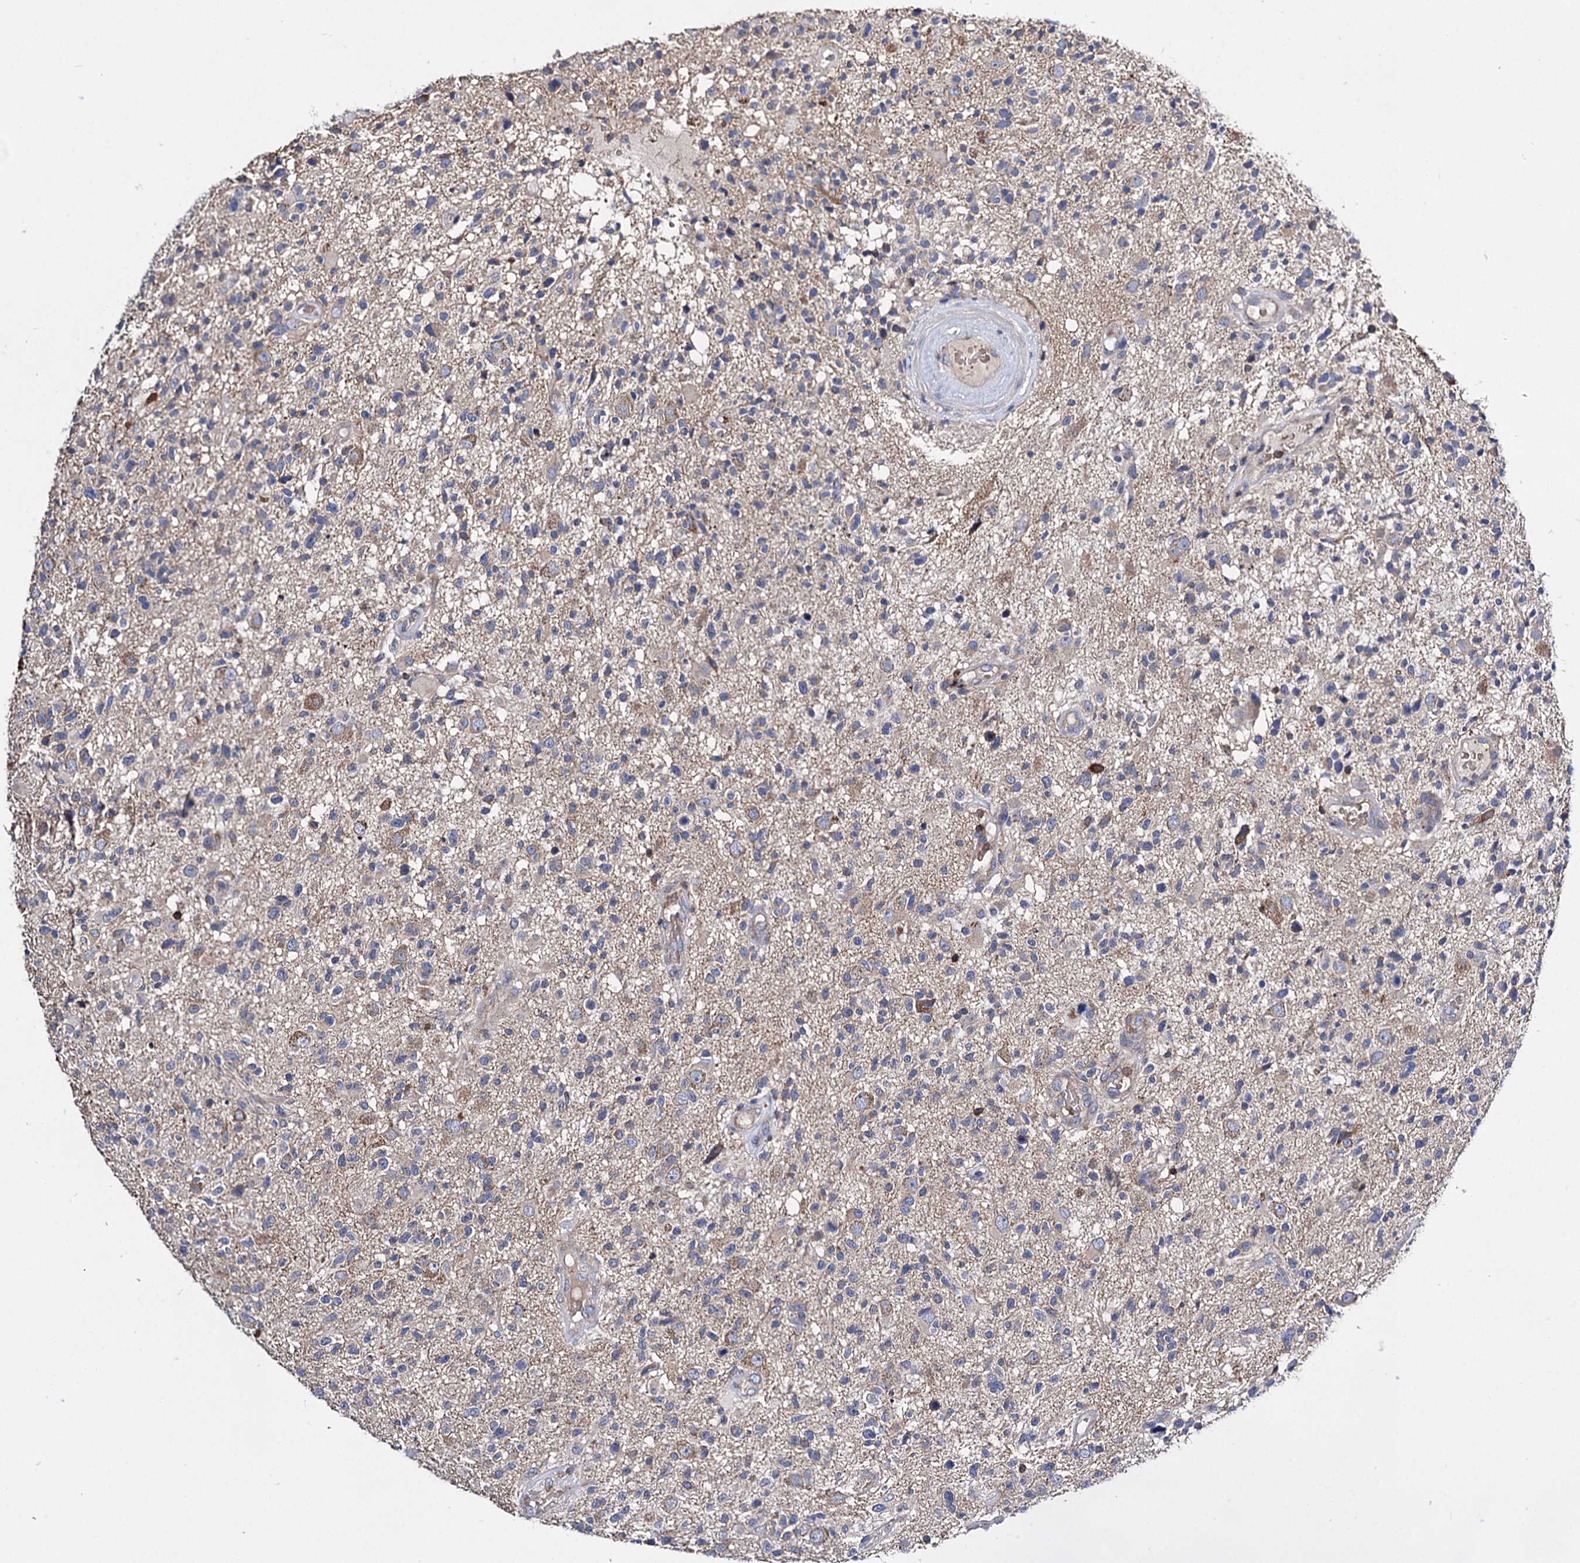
{"staining": {"intensity": "negative", "quantity": "none", "location": "none"}, "tissue": "glioma", "cell_type": "Tumor cells", "image_type": "cancer", "snomed": [{"axis": "morphology", "description": "Glioma, malignant, High grade"}, {"axis": "morphology", "description": "Glioblastoma, NOS"}, {"axis": "topography", "description": "Brain"}], "caption": "Glioma stained for a protein using IHC displays no staining tumor cells.", "gene": "UBASH3B", "patient": {"sex": "male", "age": 60}}